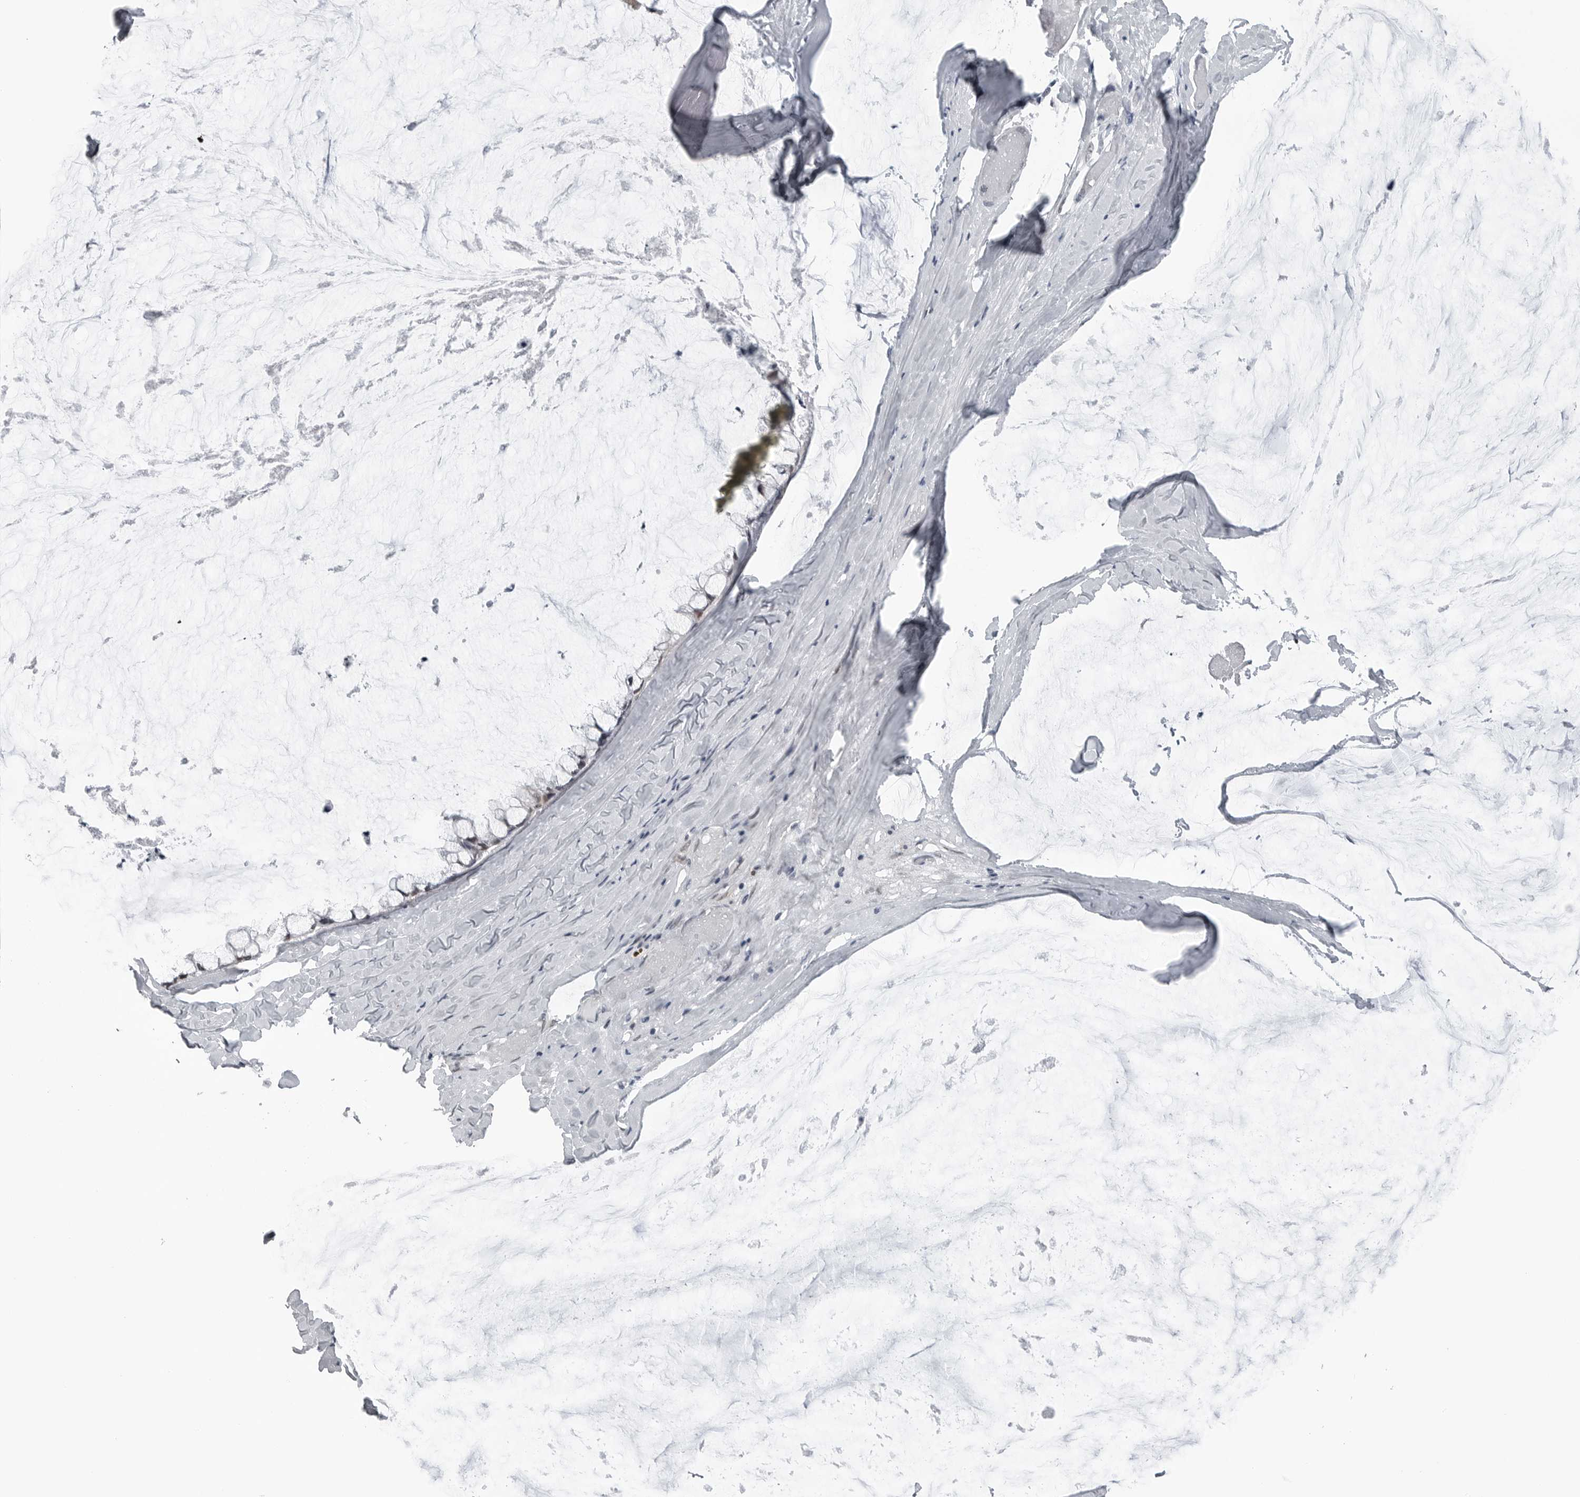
{"staining": {"intensity": "negative", "quantity": "none", "location": "none"}, "tissue": "ovarian cancer", "cell_type": "Tumor cells", "image_type": "cancer", "snomed": [{"axis": "morphology", "description": "Cystadenocarcinoma, mucinous, NOS"}, {"axis": "topography", "description": "Ovary"}], "caption": "Tumor cells show no significant protein positivity in ovarian cancer (mucinous cystadenocarcinoma). (Immunohistochemistry (ihc), brightfield microscopy, high magnification).", "gene": "AKR1A1", "patient": {"sex": "female", "age": 39}}